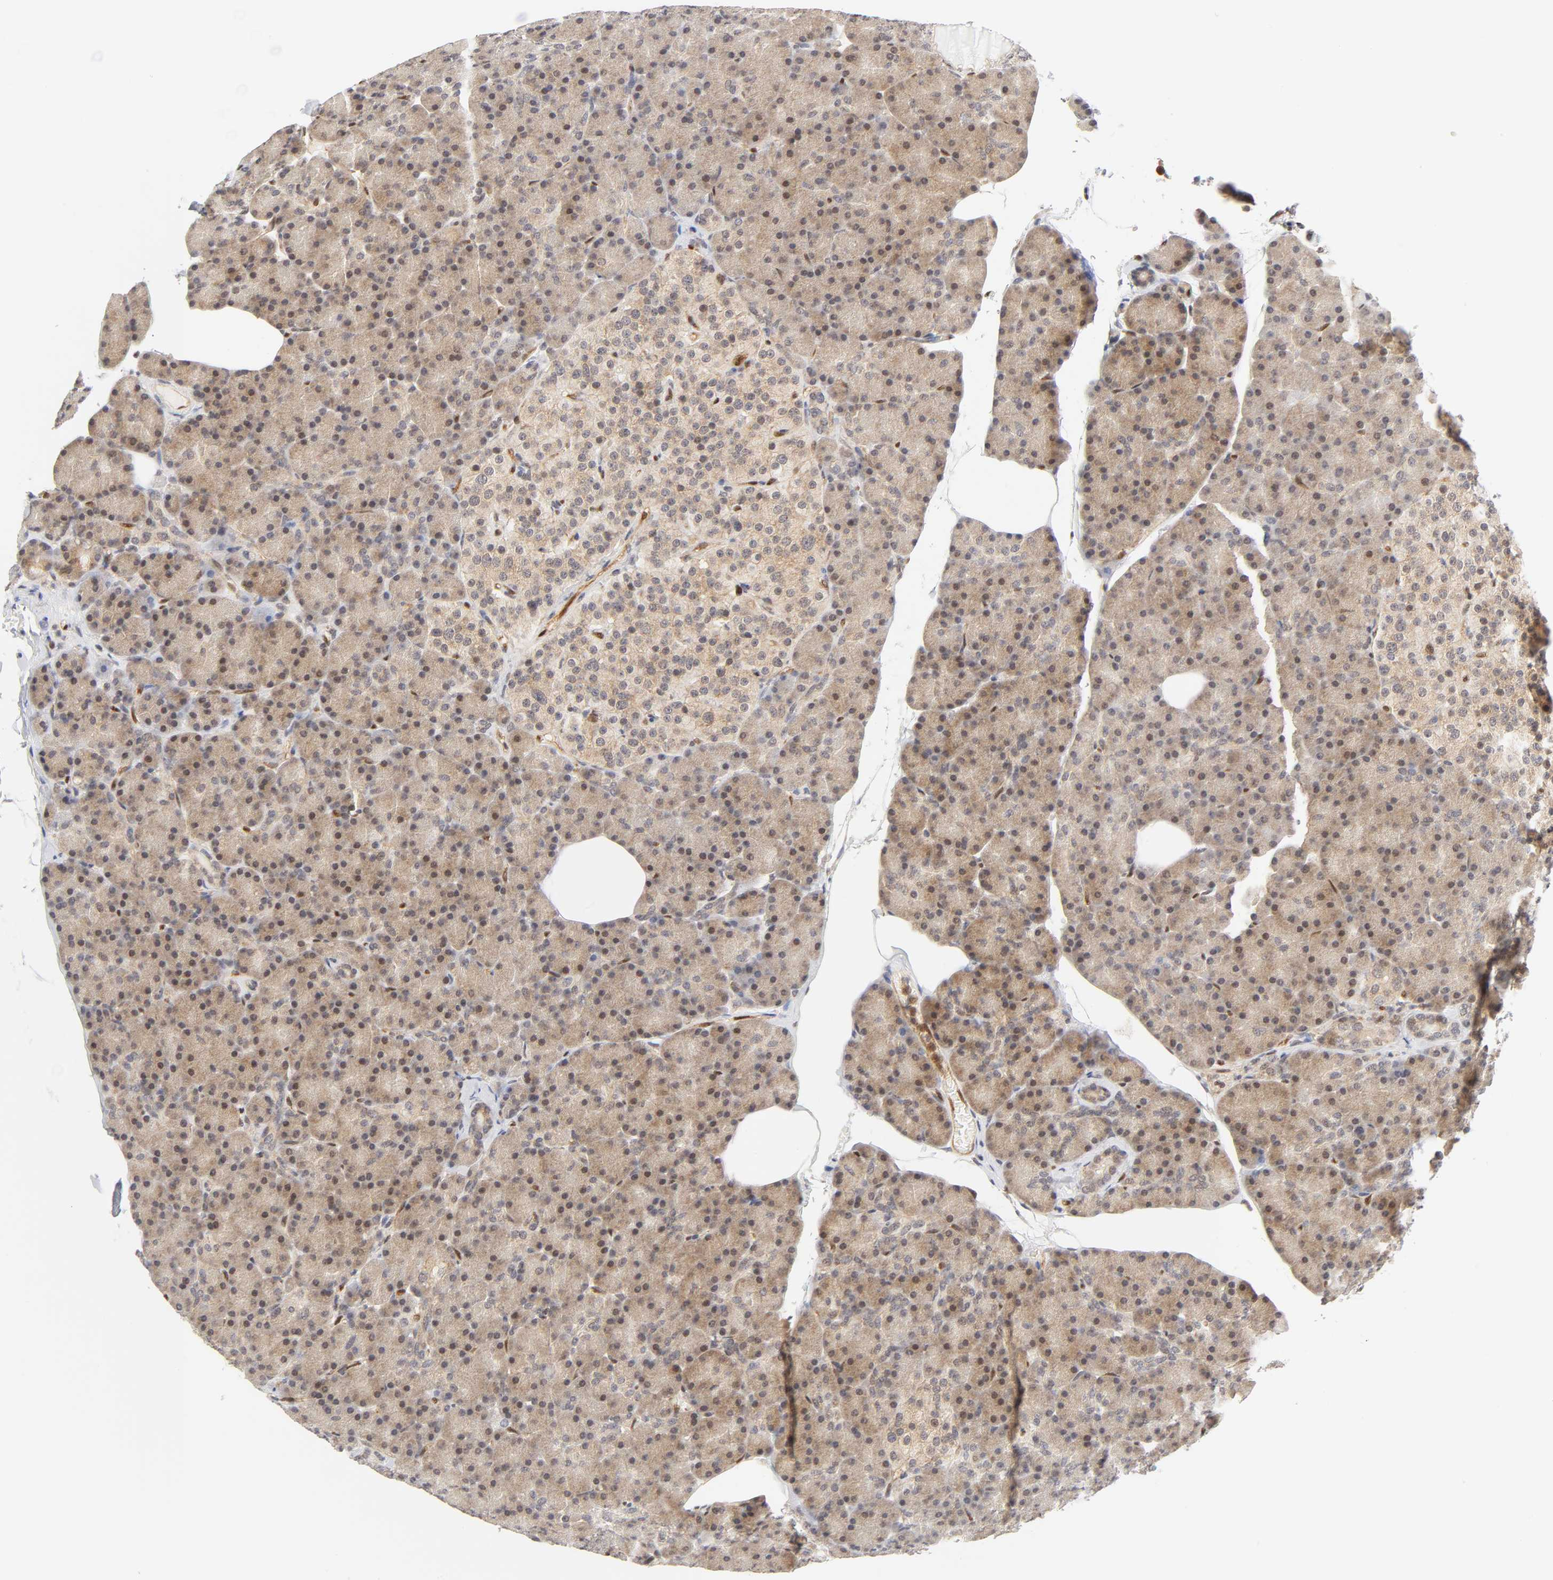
{"staining": {"intensity": "weak", "quantity": ">75%", "location": "cytoplasmic/membranous,nuclear"}, "tissue": "pancreas", "cell_type": "Exocrine glandular cells", "image_type": "normal", "snomed": [{"axis": "morphology", "description": "Normal tissue, NOS"}, {"axis": "topography", "description": "Pancreas"}], "caption": "Immunohistochemical staining of unremarkable human pancreas demonstrates >75% levels of weak cytoplasmic/membranous,nuclear protein expression in approximately >75% of exocrine glandular cells.", "gene": "CDC37", "patient": {"sex": "female", "age": 43}}